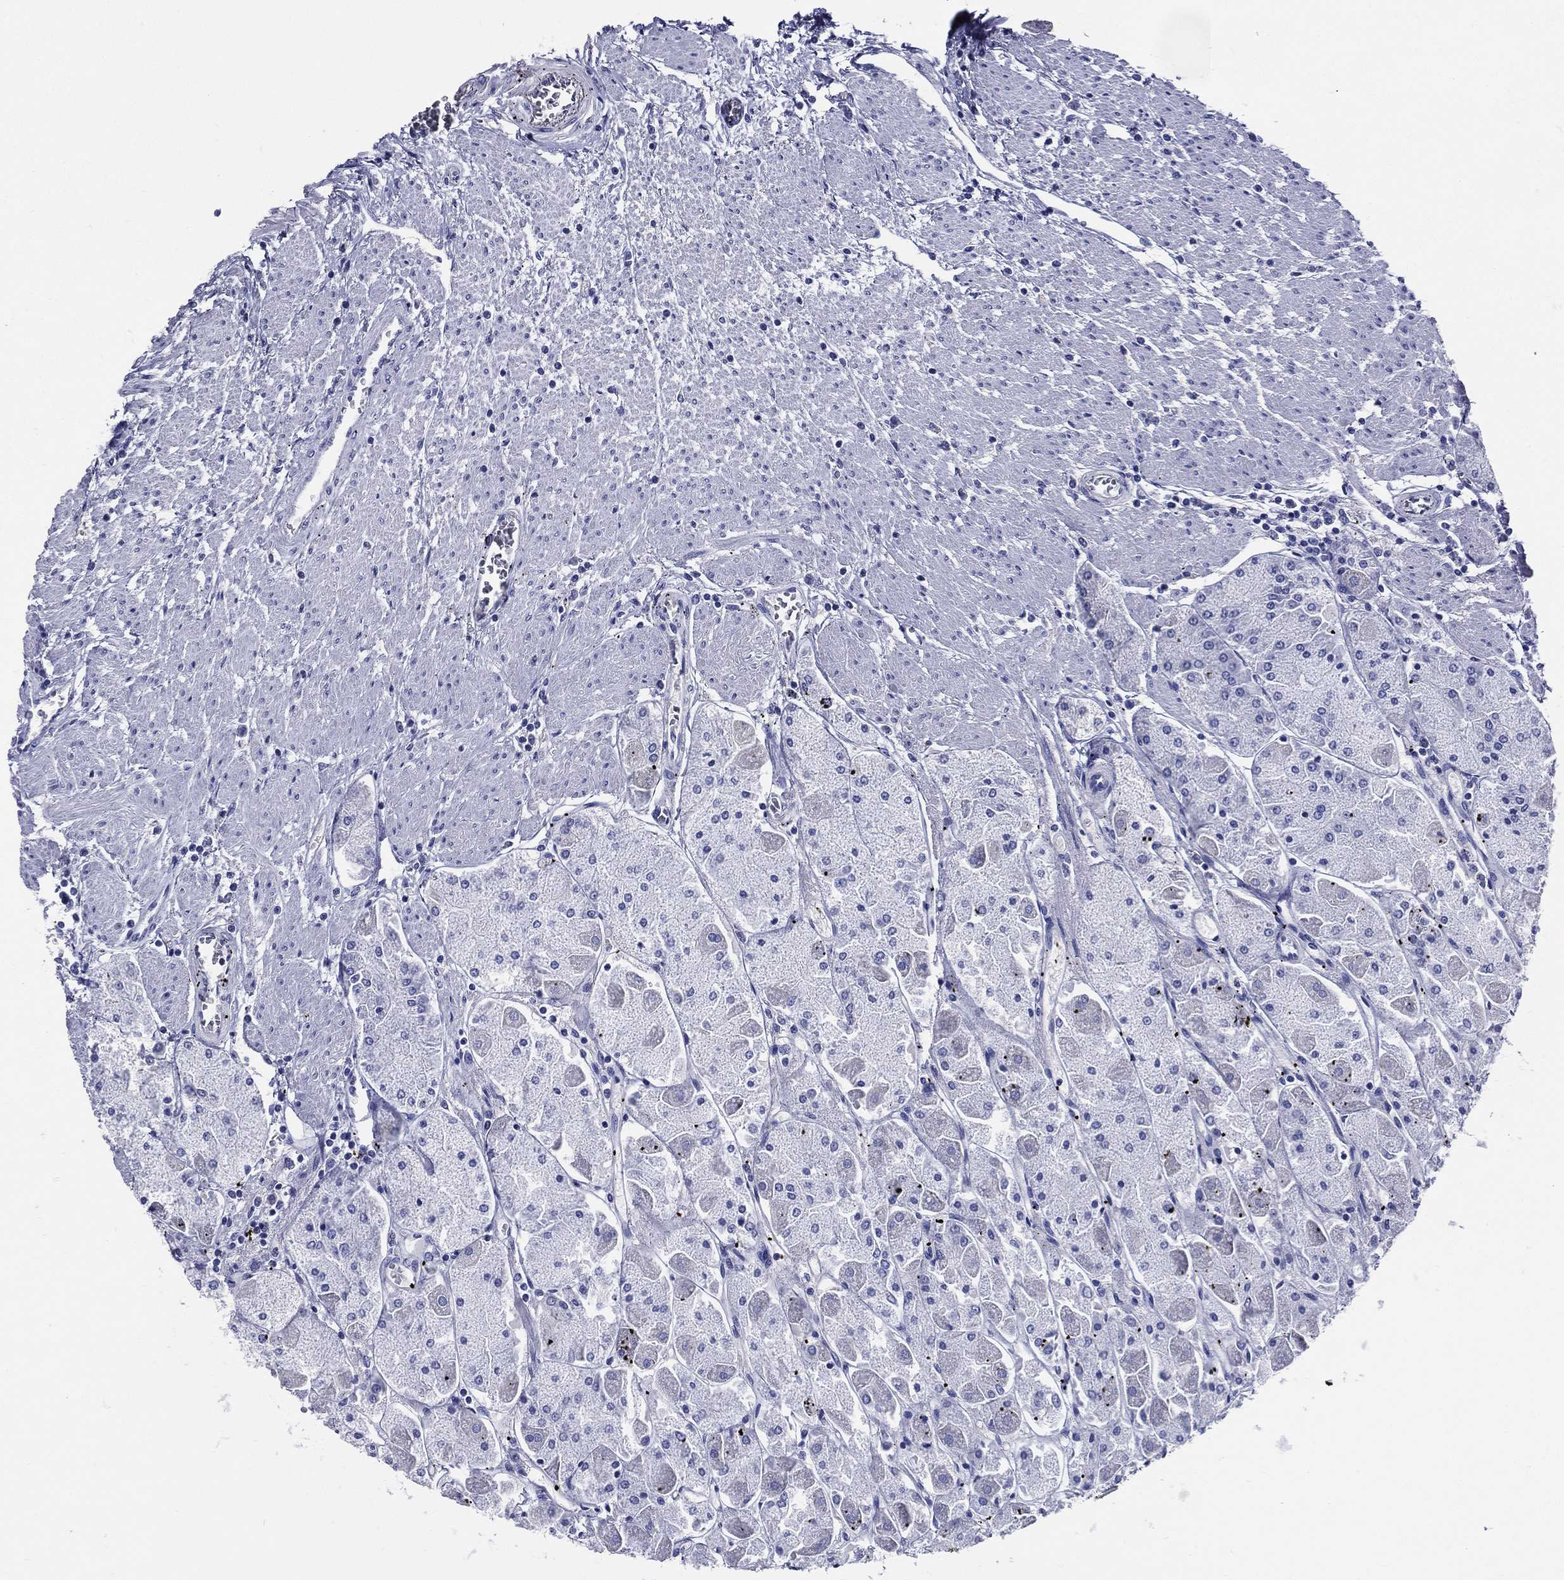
{"staining": {"intensity": "negative", "quantity": "none", "location": "none"}, "tissue": "stomach", "cell_type": "Glandular cells", "image_type": "normal", "snomed": [{"axis": "morphology", "description": "Normal tissue, NOS"}, {"axis": "topography", "description": "Stomach"}], "caption": "This is an immunohistochemistry (IHC) histopathology image of normal stomach. There is no staining in glandular cells.", "gene": "DPYS", "patient": {"sex": "male", "age": 70}}